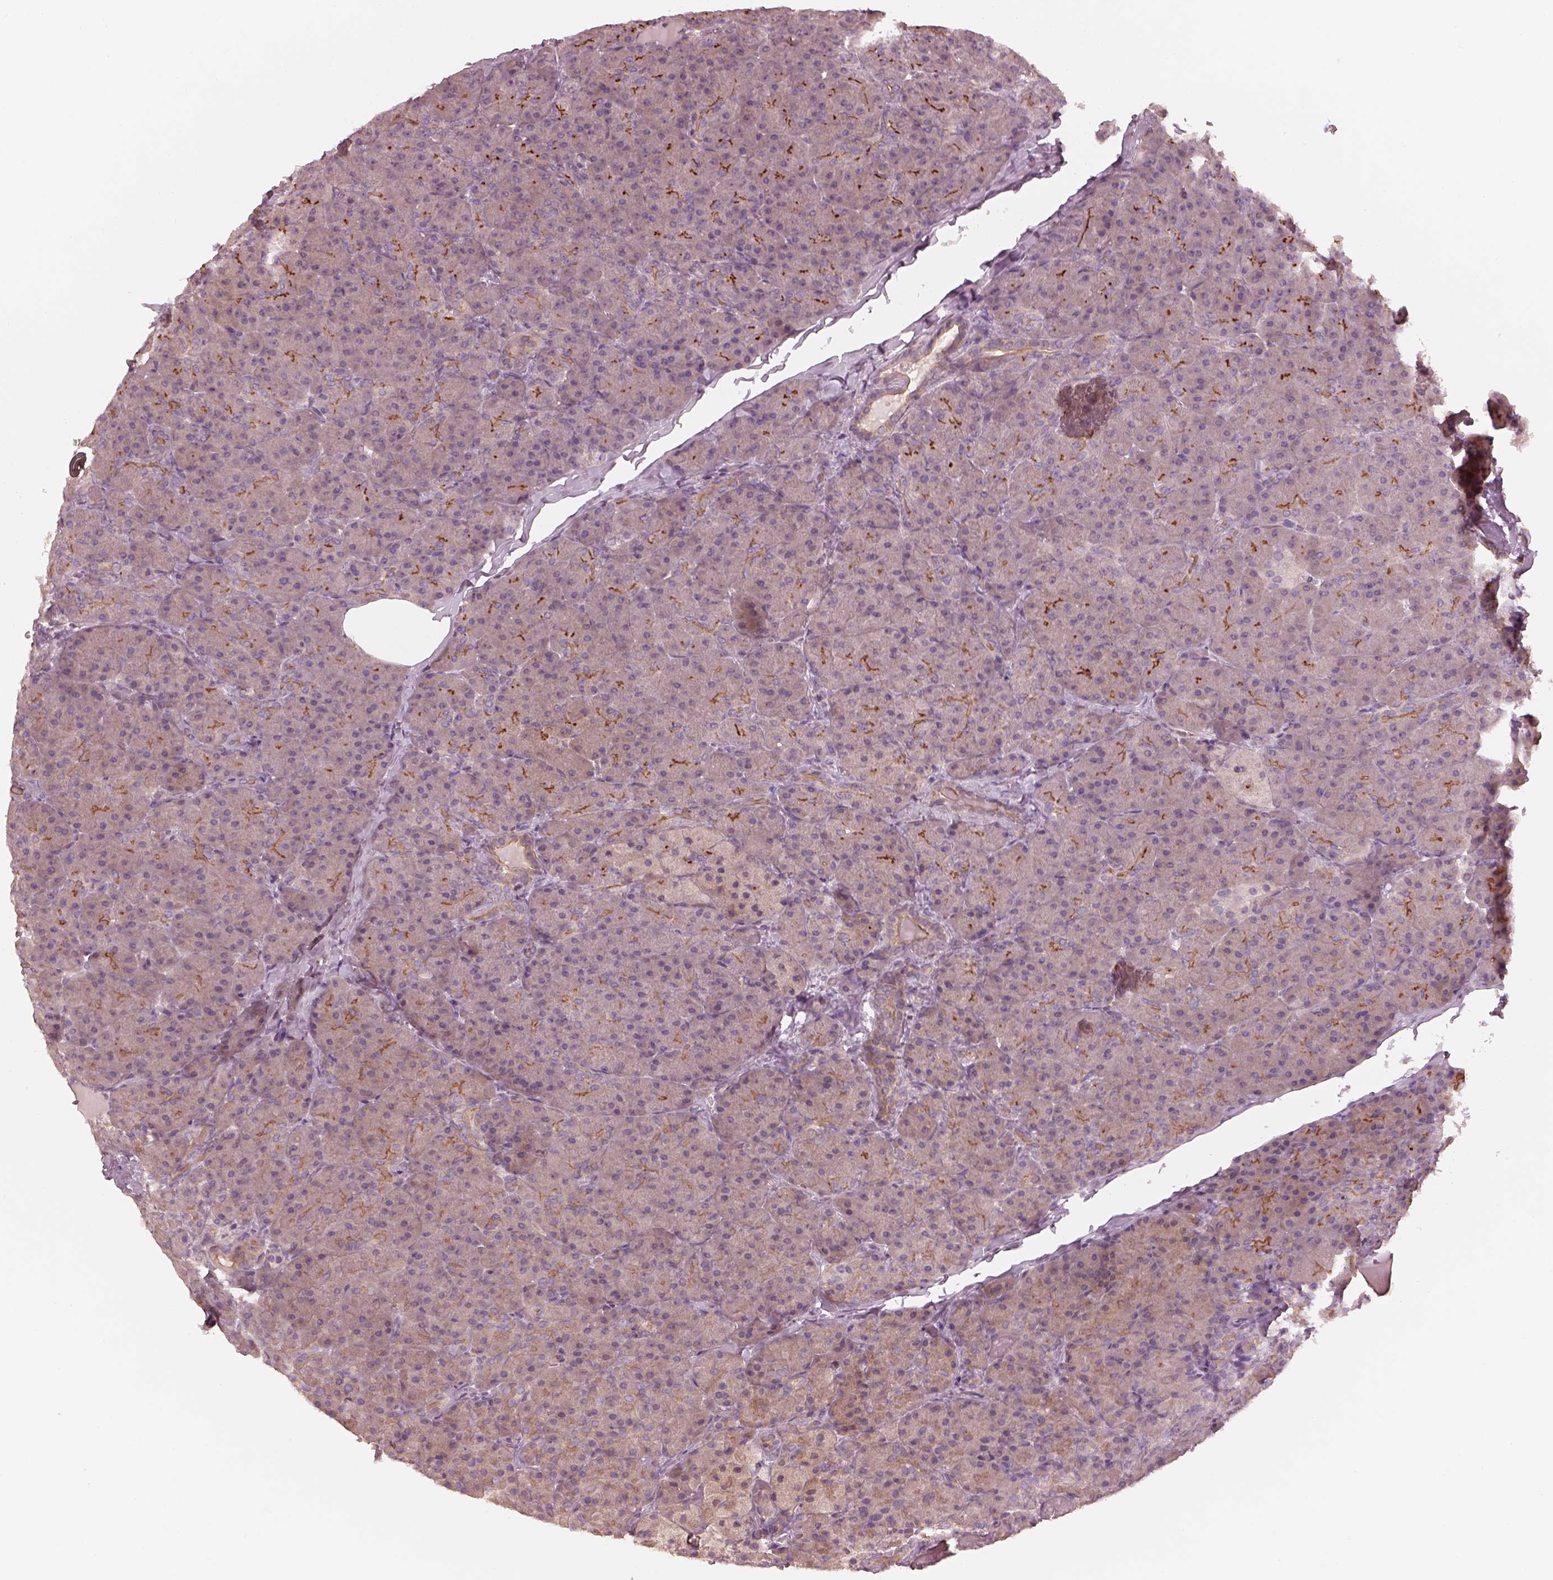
{"staining": {"intensity": "strong", "quantity": "<25%", "location": "cytoplasmic/membranous"}, "tissue": "pancreas", "cell_type": "Exocrine glandular cells", "image_type": "normal", "snomed": [{"axis": "morphology", "description": "Normal tissue, NOS"}, {"axis": "topography", "description": "Pancreas"}], "caption": "The micrograph exhibits staining of unremarkable pancreas, revealing strong cytoplasmic/membranous protein positivity (brown color) within exocrine glandular cells. (IHC, brightfield microscopy, high magnification).", "gene": "FAM107B", "patient": {"sex": "male", "age": 57}}